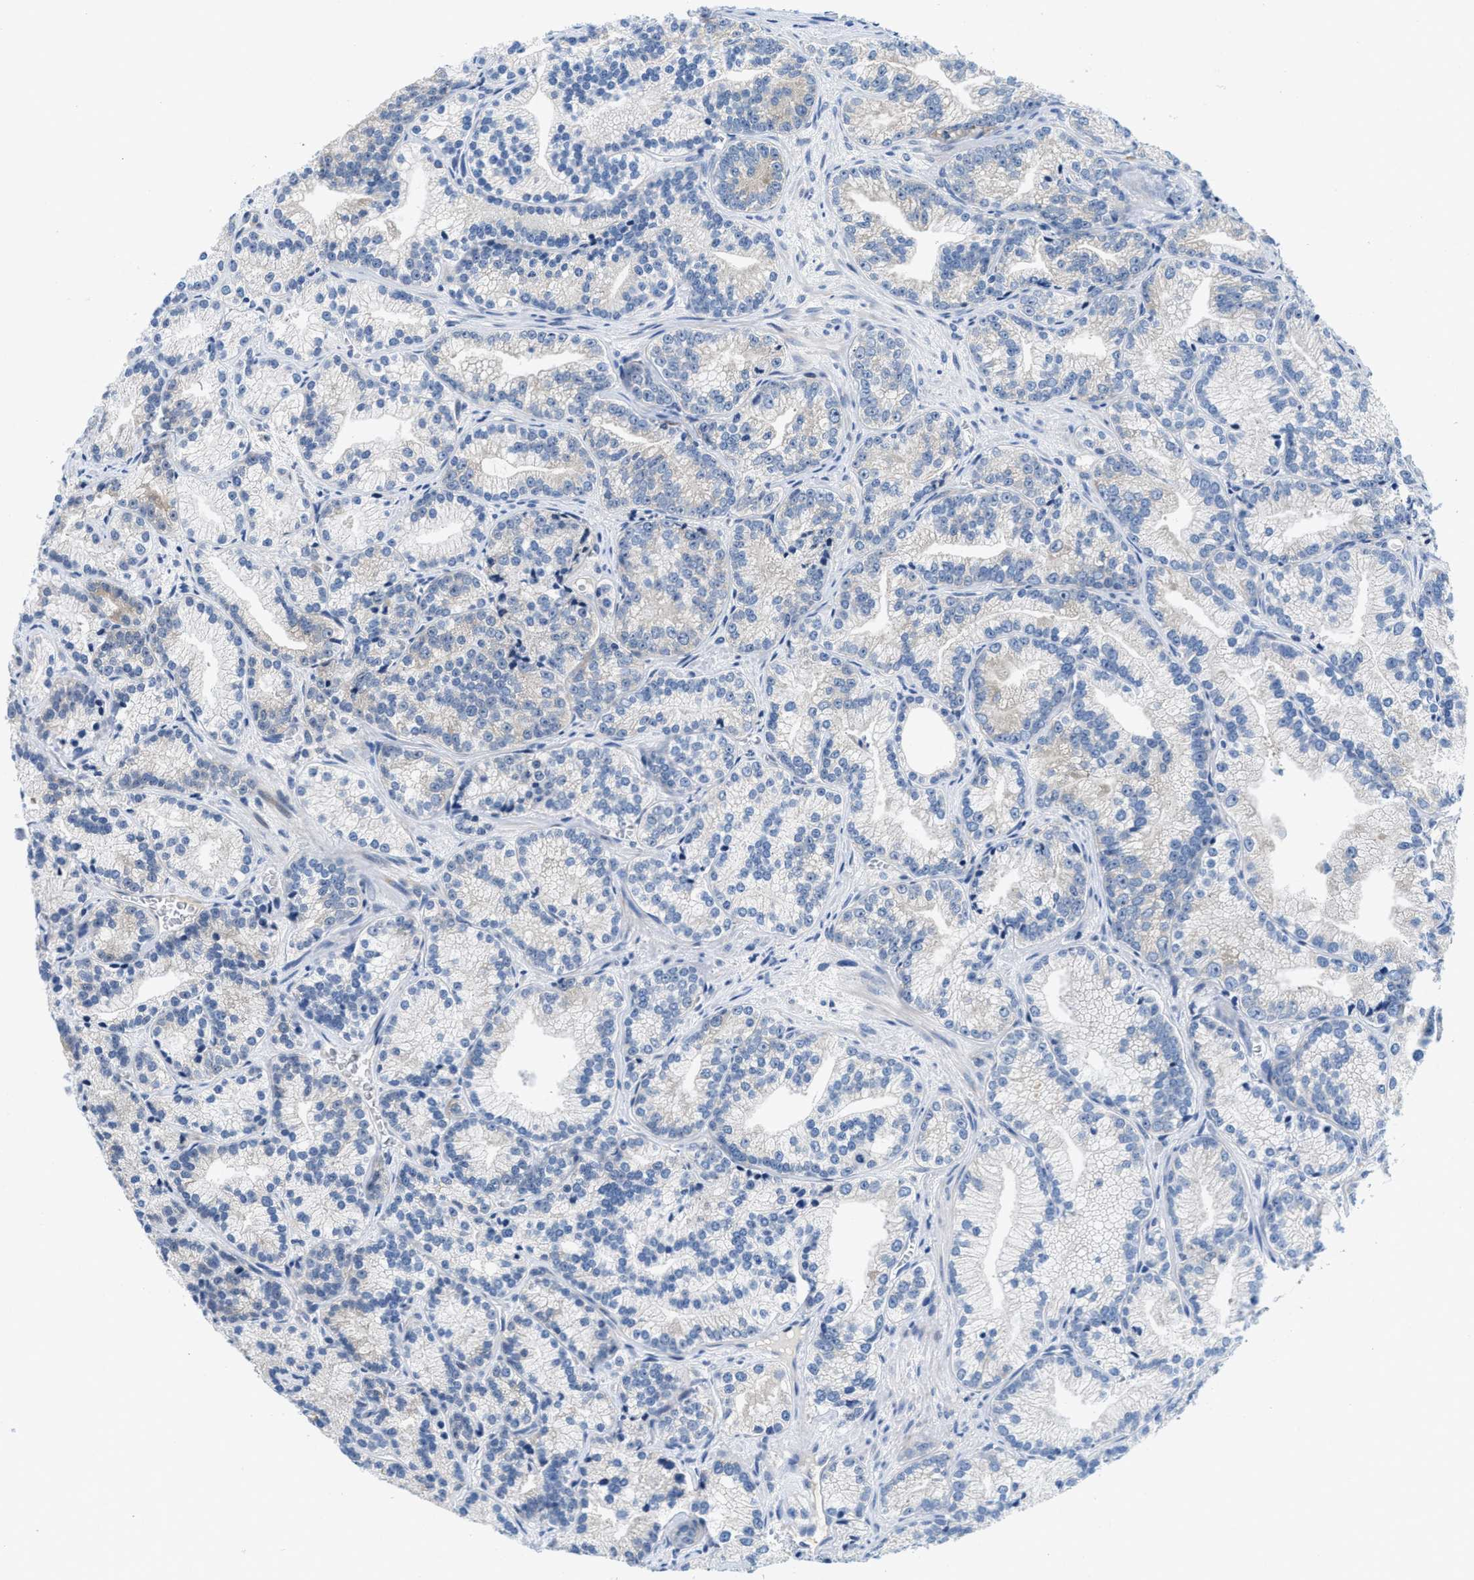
{"staining": {"intensity": "negative", "quantity": "none", "location": "none"}, "tissue": "prostate cancer", "cell_type": "Tumor cells", "image_type": "cancer", "snomed": [{"axis": "morphology", "description": "Adenocarcinoma, Low grade"}, {"axis": "topography", "description": "Prostate"}], "caption": "Prostate adenocarcinoma (low-grade) was stained to show a protein in brown. There is no significant staining in tumor cells.", "gene": "IKBKE", "patient": {"sex": "male", "age": 89}}